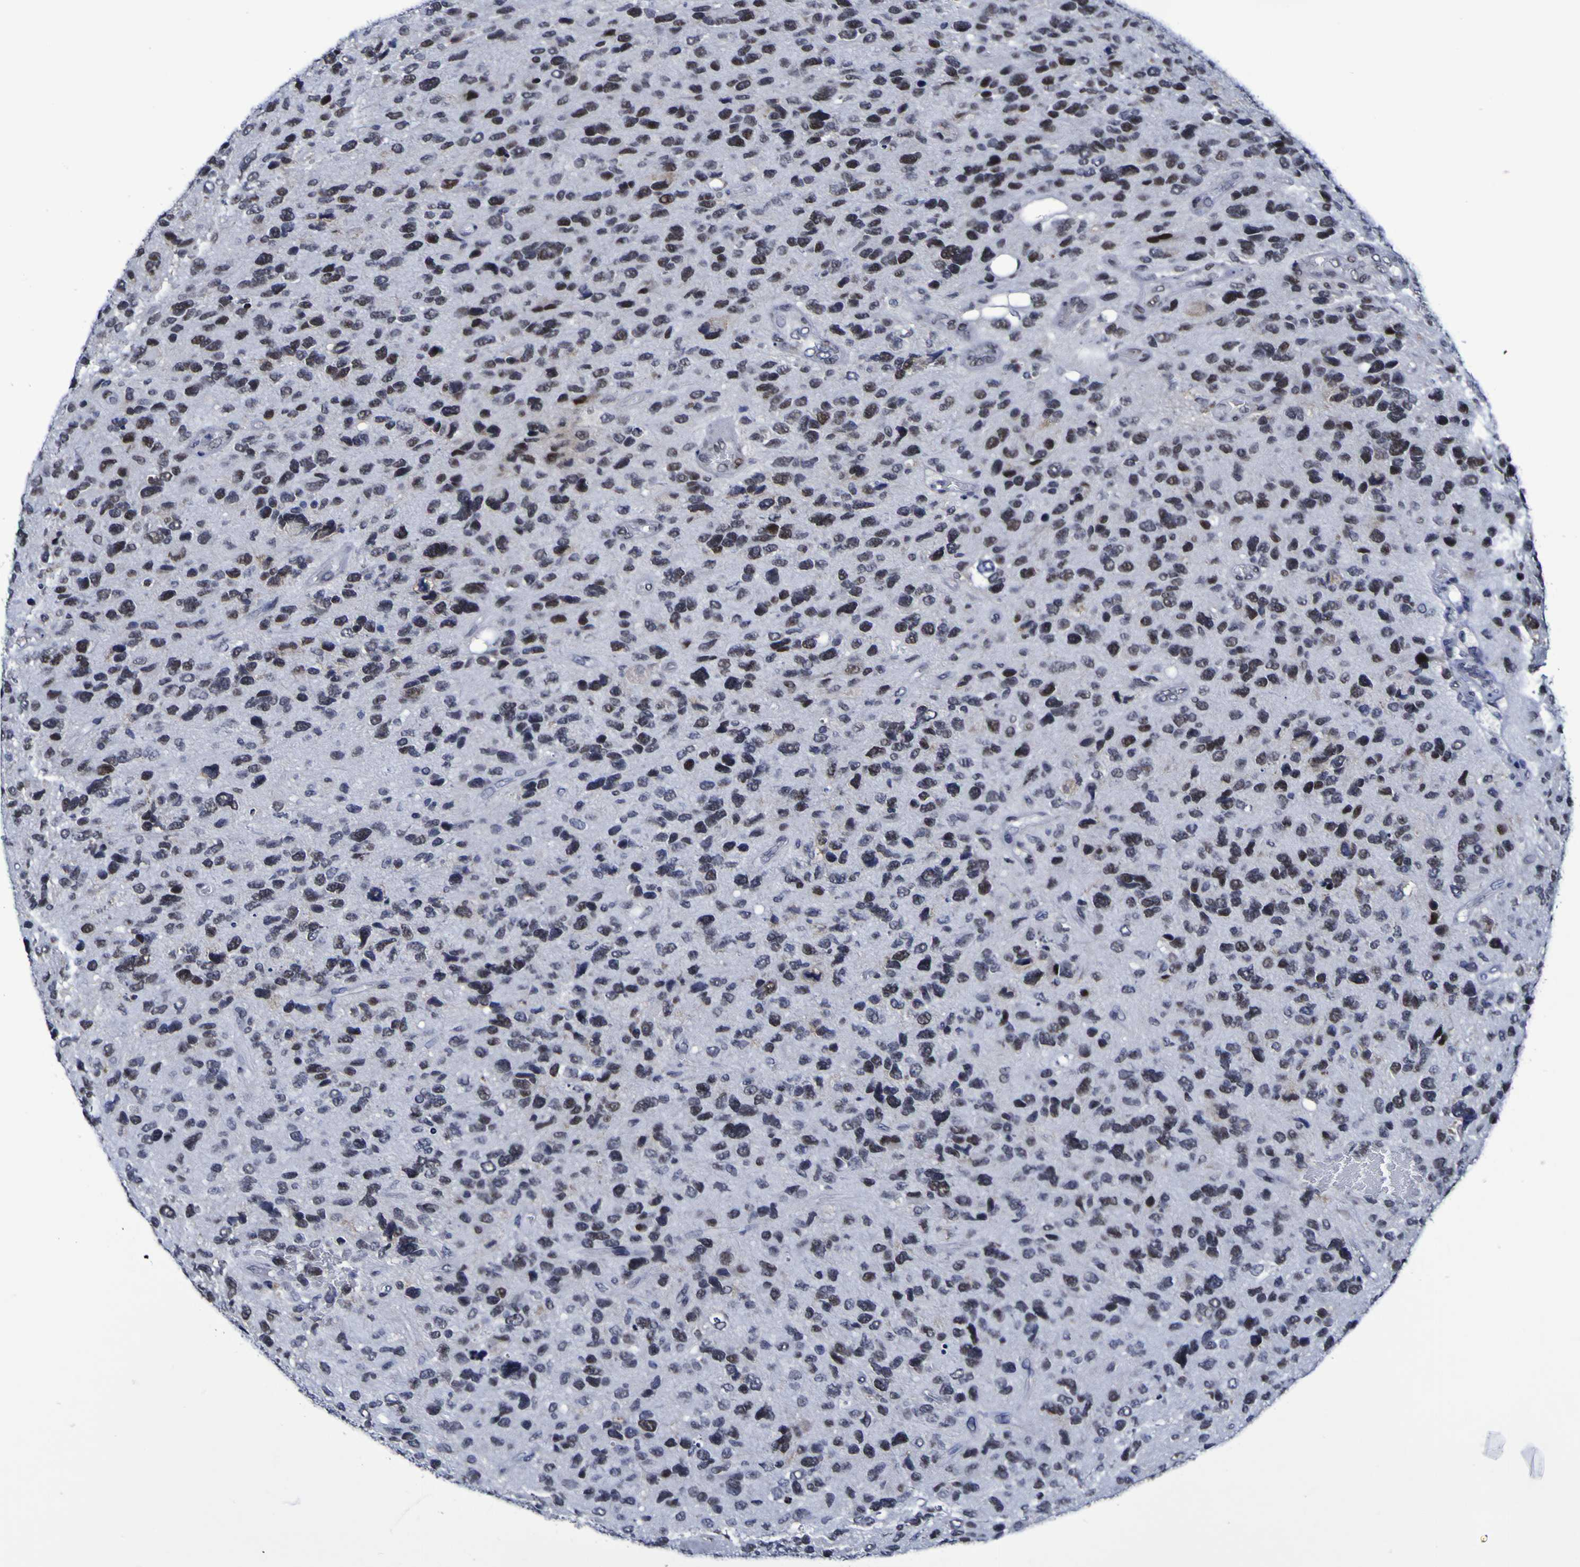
{"staining": {"intensity": "strong", "quantity": ">75%", "location": "nuclear"}, "tissue": "glioma", "cell_type": "Tumor cells", "image_type": "cancer", "snomed": [{"axis": "morphology", "description": "Glioma, malignant, High grade"}, {"axis": "topography", "description": "Brain"}], "caption": "This image shows immunohistochemistry (IHC) staining of human high-grade glioma (malignant), with high strong nuclear positivity in approximately >75% of tumor cells.", "gene": "MBD3", "patient": {"sex": "female", "age": 58}}